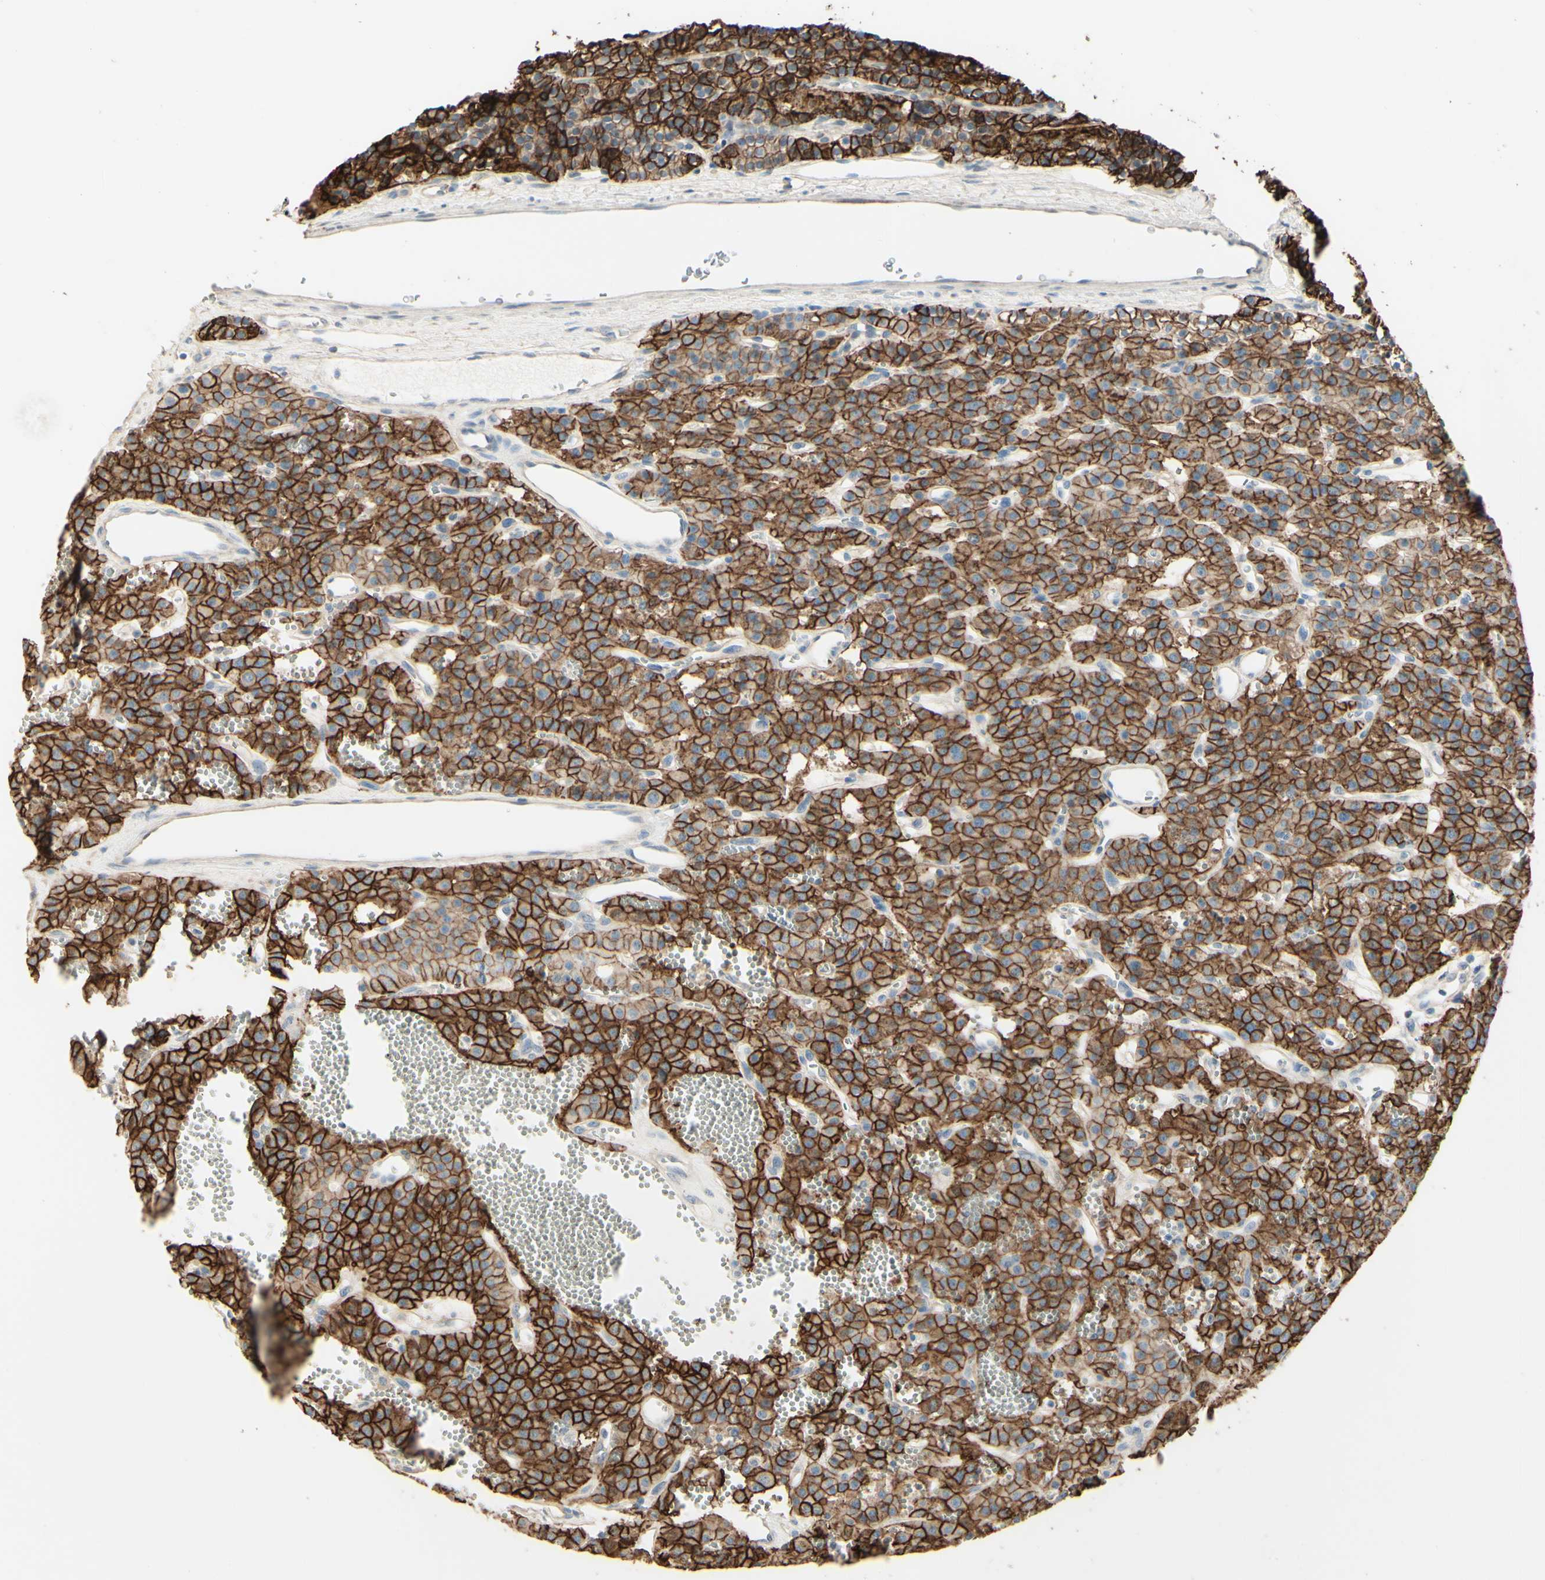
{"staining": {"intensity": "strong", "quantity": ">75%", "location": "cytoplasmic/membranous"}, "tissue": "parathyroid gland", "cell_type": "Glandular cells", "image_type": "normal", "snomed": [{"axis": "morphology", "description": "Normal tissue, NOS"}, {"axis": "morphology", "description": "Adenoma, NOS"}, {"axis": "topography", "description": "Parathyroid gland"}], "caption": "High-power microscopy captured an IHC micrograph of unremarkable parathyroid gland, revealing strong cytoplasmic/membranous staining in about >75% of glandular cells.", "gene": "RNF149", "patient": {"sex": "female", "age": 81}}